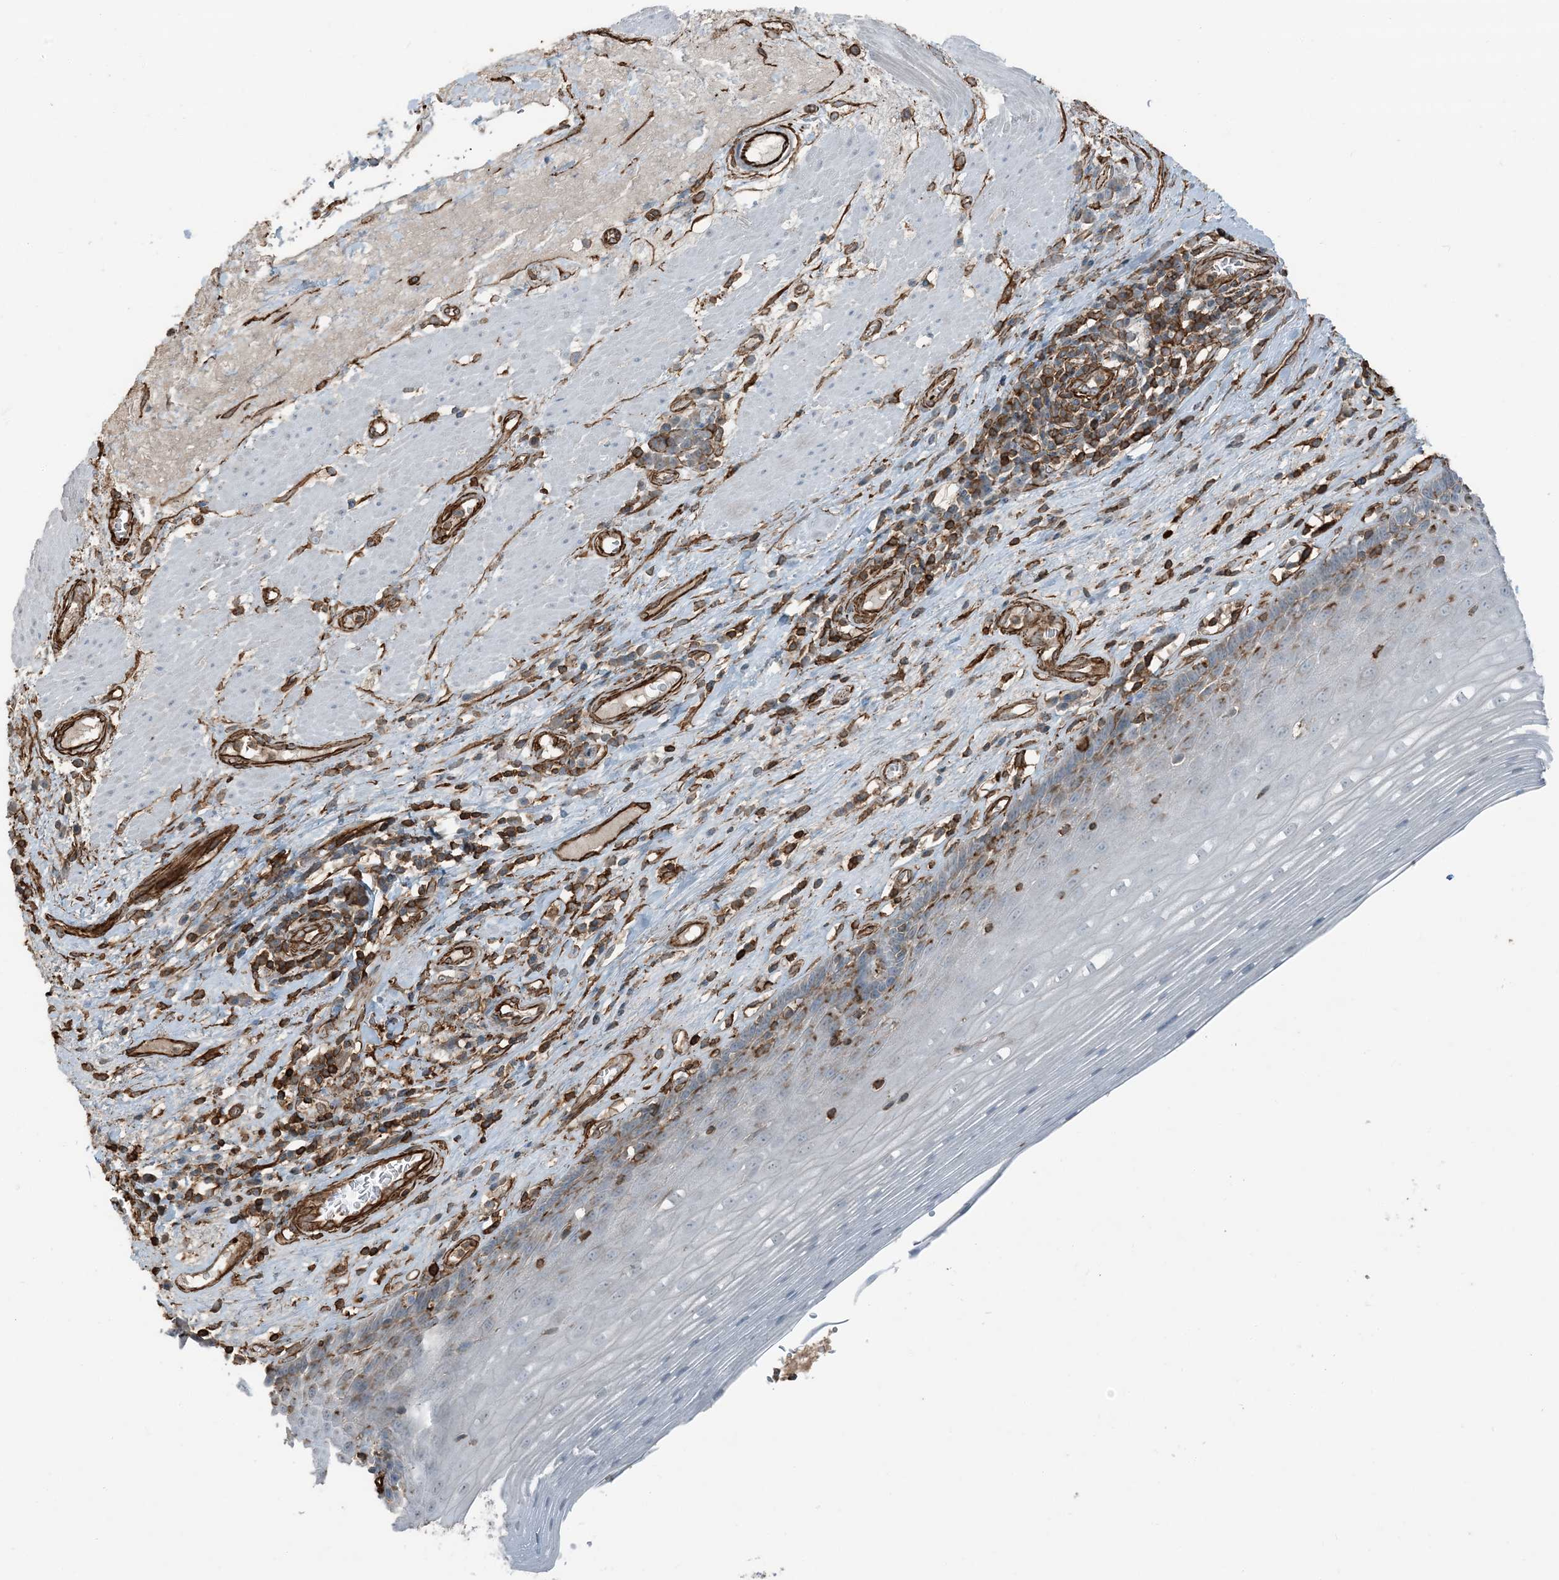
{"staining": {"intensity": "moderate", "quantity": "<25%", "location": "cytoplasmic/membranous"}, "tissue": "esophagus", "cell_type": "Squamous epithelial cells", "image_type": "normal", "snomed": [{"axis": "morphology", "description": "Normal tissue, NOS"}, {"axis": "topography", "description": "Esophagus"}], "caption": "Esophagus stained with a brown dye displays moderate cytoplasmic/membranous positive positivity in approximately <25% of squamous epithelial cells.", "gene": "APOBEC3C", "patient": {"sex": "male", "age": 62}}